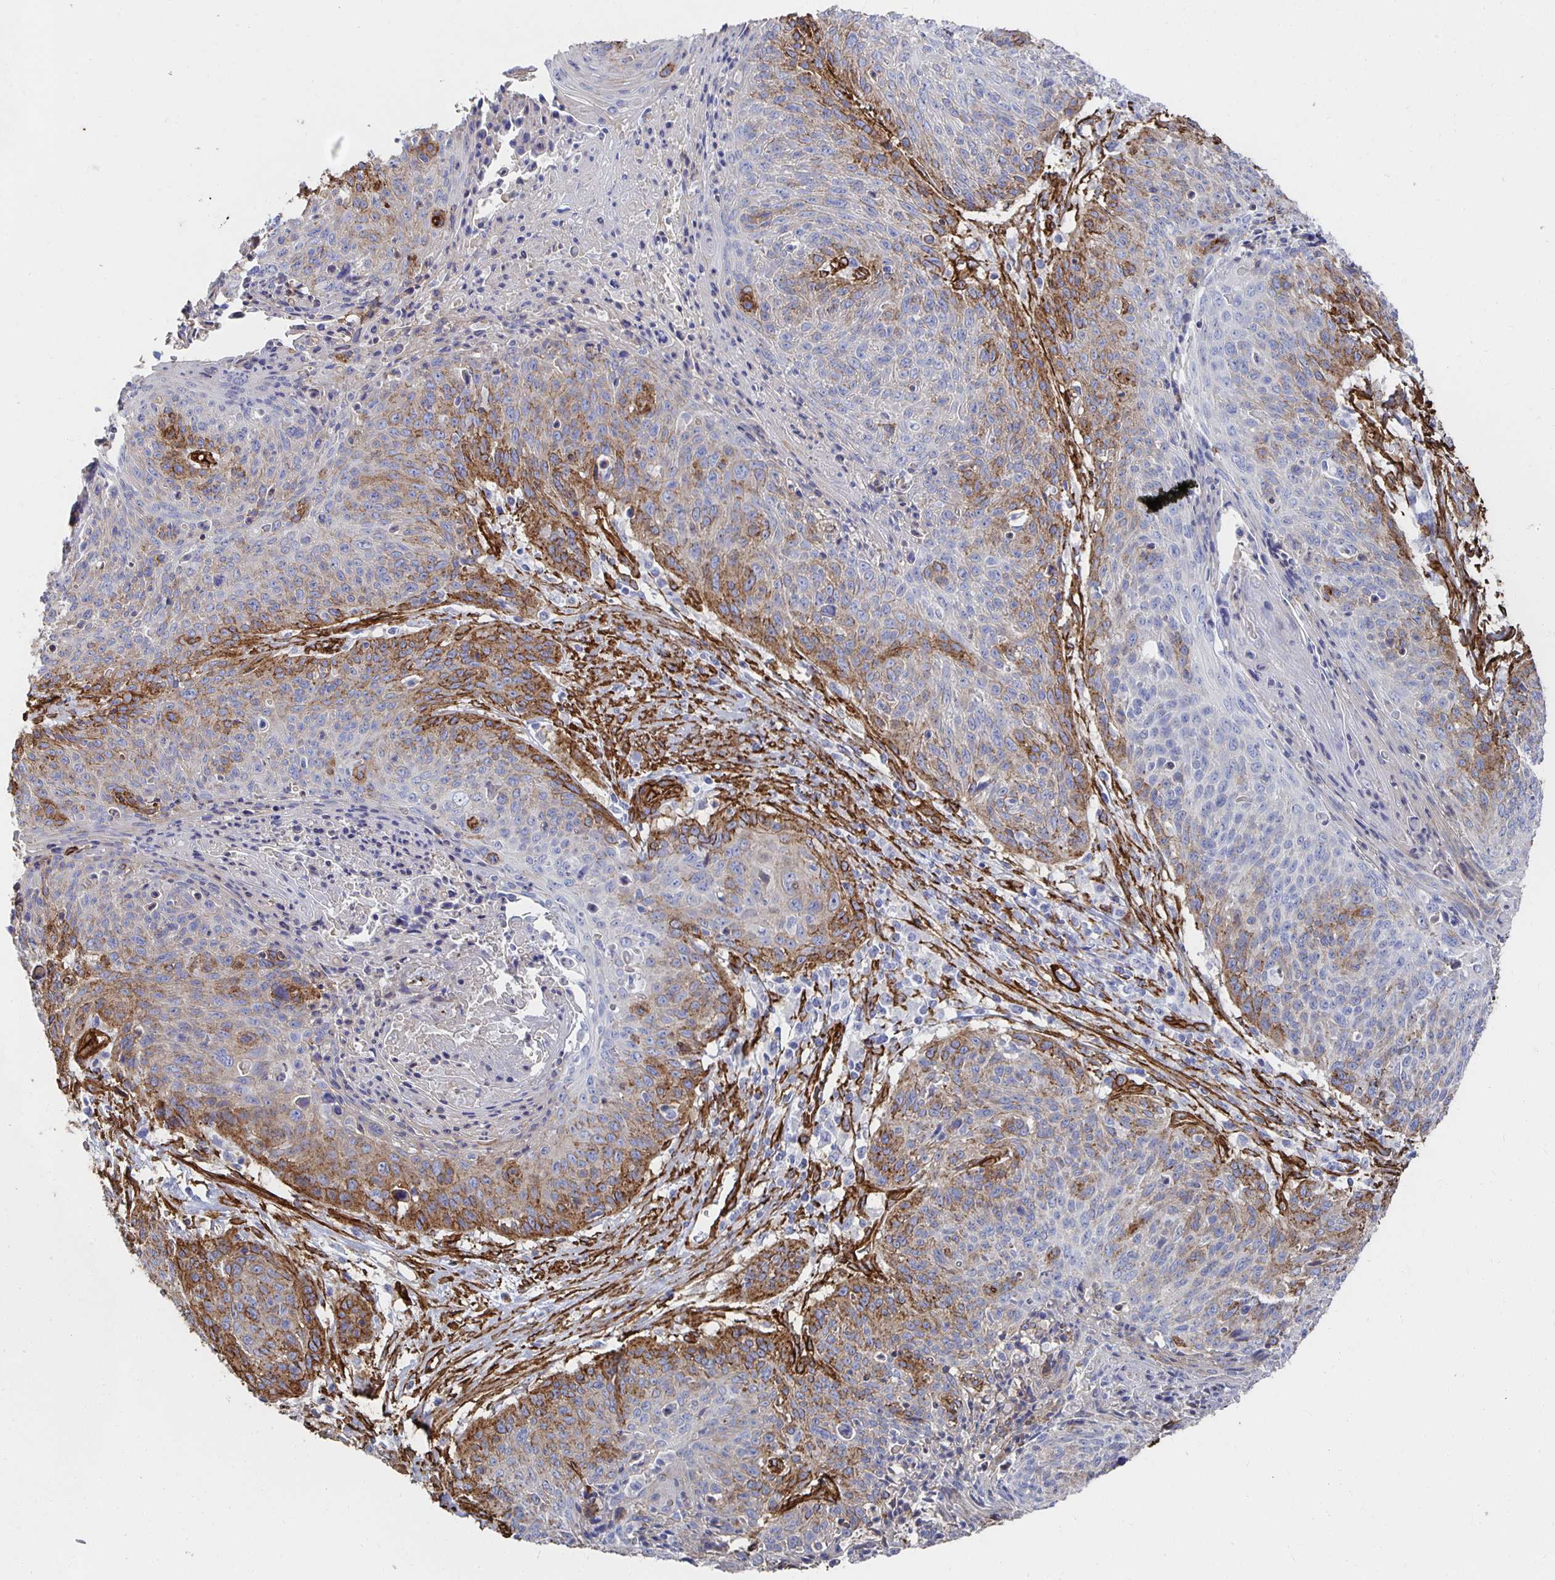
{"staining": {"intensity": "moderate", "quantity": "<25%", "location": "cytoplasmic/membranous"}, "tissue": "cervical cancer", "cell_type": "Tumor cells", "image_type": "cancer", "snomed": [{"axis": "morphology", "description": "Squamous cell carcinoma, NOS"}, {"axis": "topography", "description": "Cervix"}], "caption": "About <25% of tumor cells in human squamous cell carcinoma (cervical) exhibit moderate cytoplasmic/membranous protein positivity as visualized by brown immunohistochemical staining.", "gene": "VIPR2", "patient": {"sex": "female", "age": 45}}